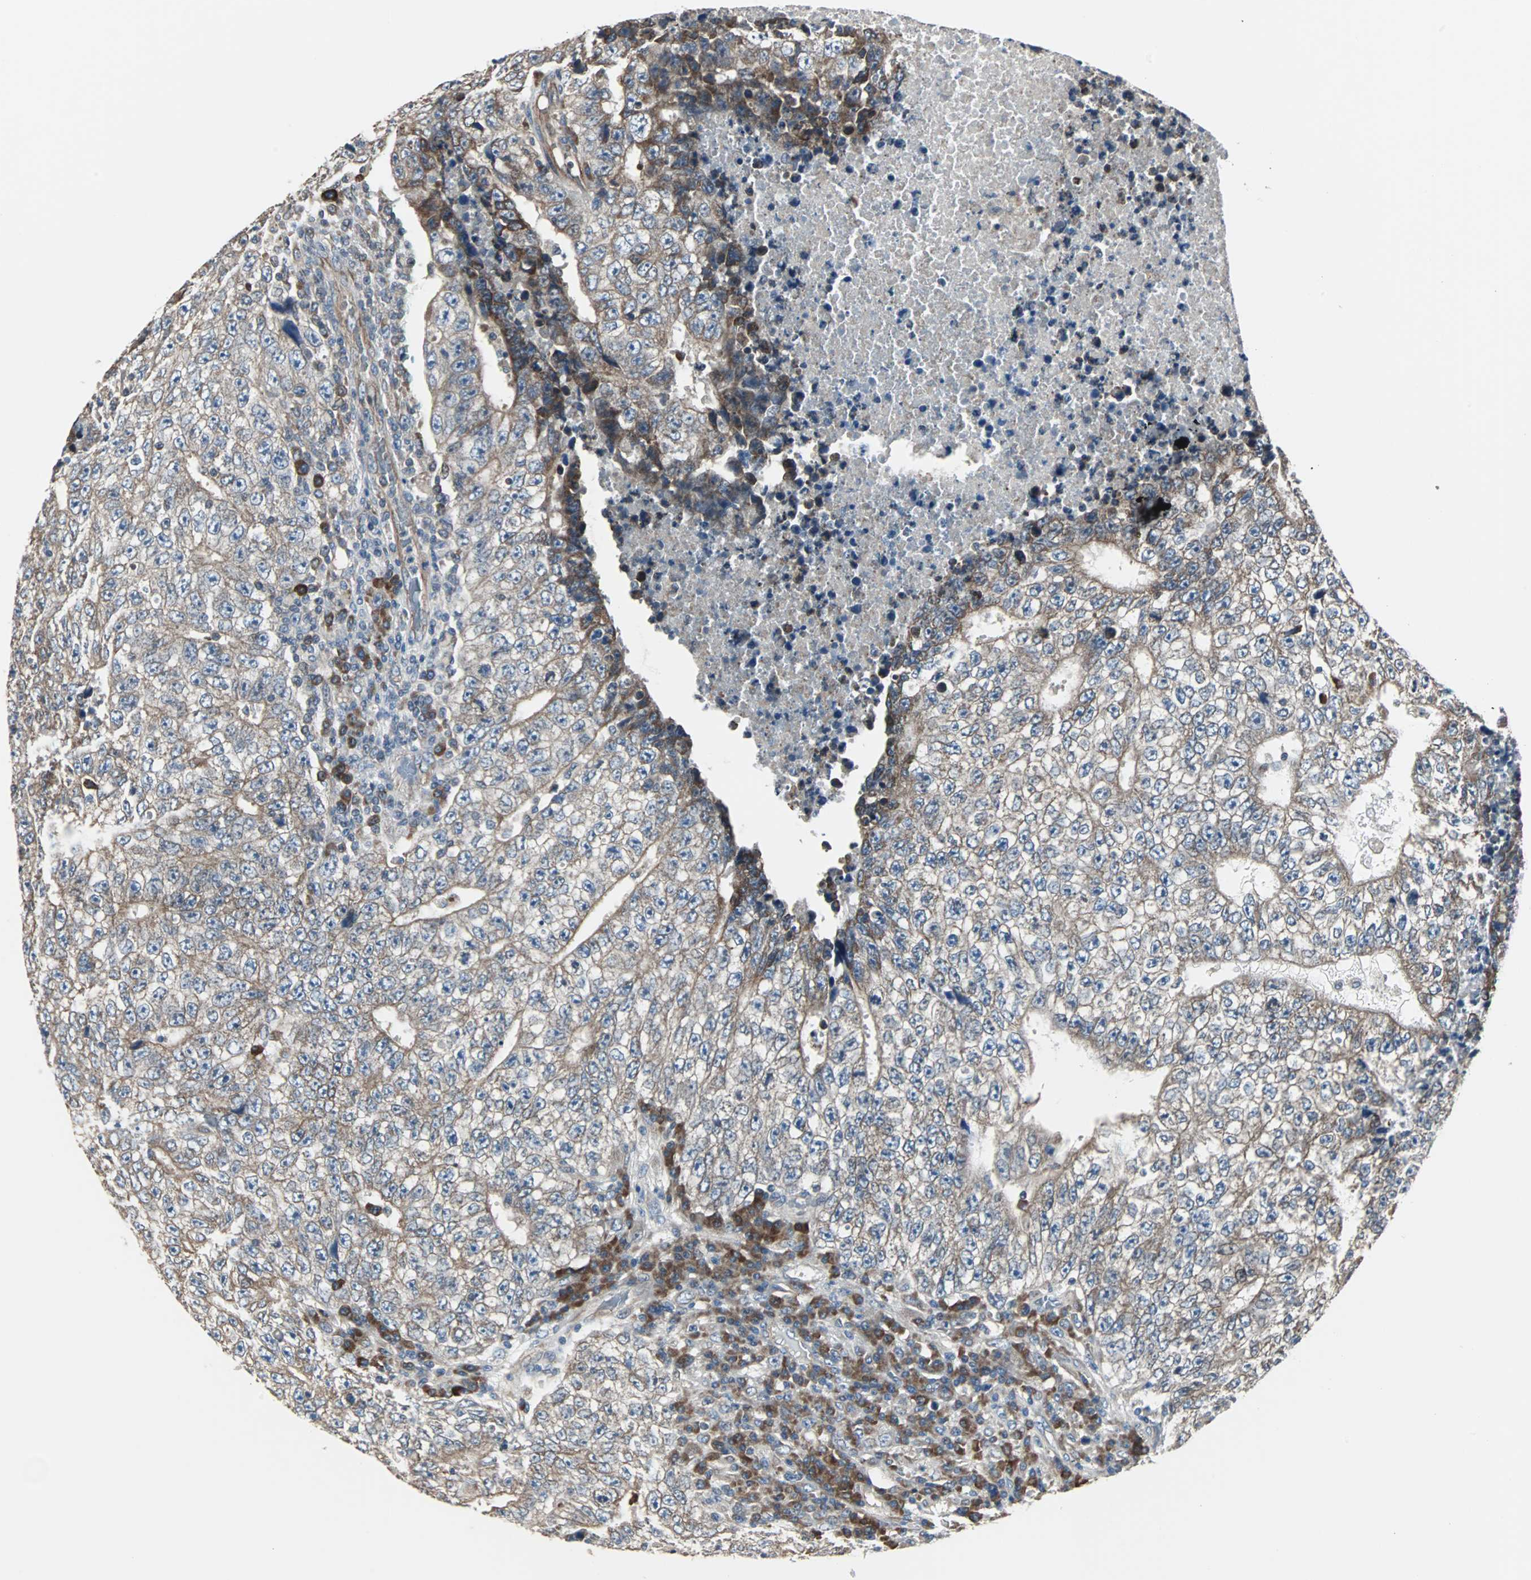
{"staining": {"intensity": "weak", "quantity": ">75%", "location": "cytoplasmic/membranous"}, "tissue": "testis cancer", "cell_type": "Tumor cells", "image_type": "cancer", "snomed": [{"axis": "morphology", "description": "Necrosis, NOS"}, {"axis": "morphology", "description": "Carcinoma, Embryonal, NOS"}, {"axis": "topography", "description": "Testis"}], "caption": "A photomicrograph showing weak cytoplasmic/membranous positivity in about >75% of tumor cells in embryonal carcinoma (testis), as visualized by brown immunohistochemical staining.", "gene": "CHP1", "patient": {"sex": "male", "age": 19}}